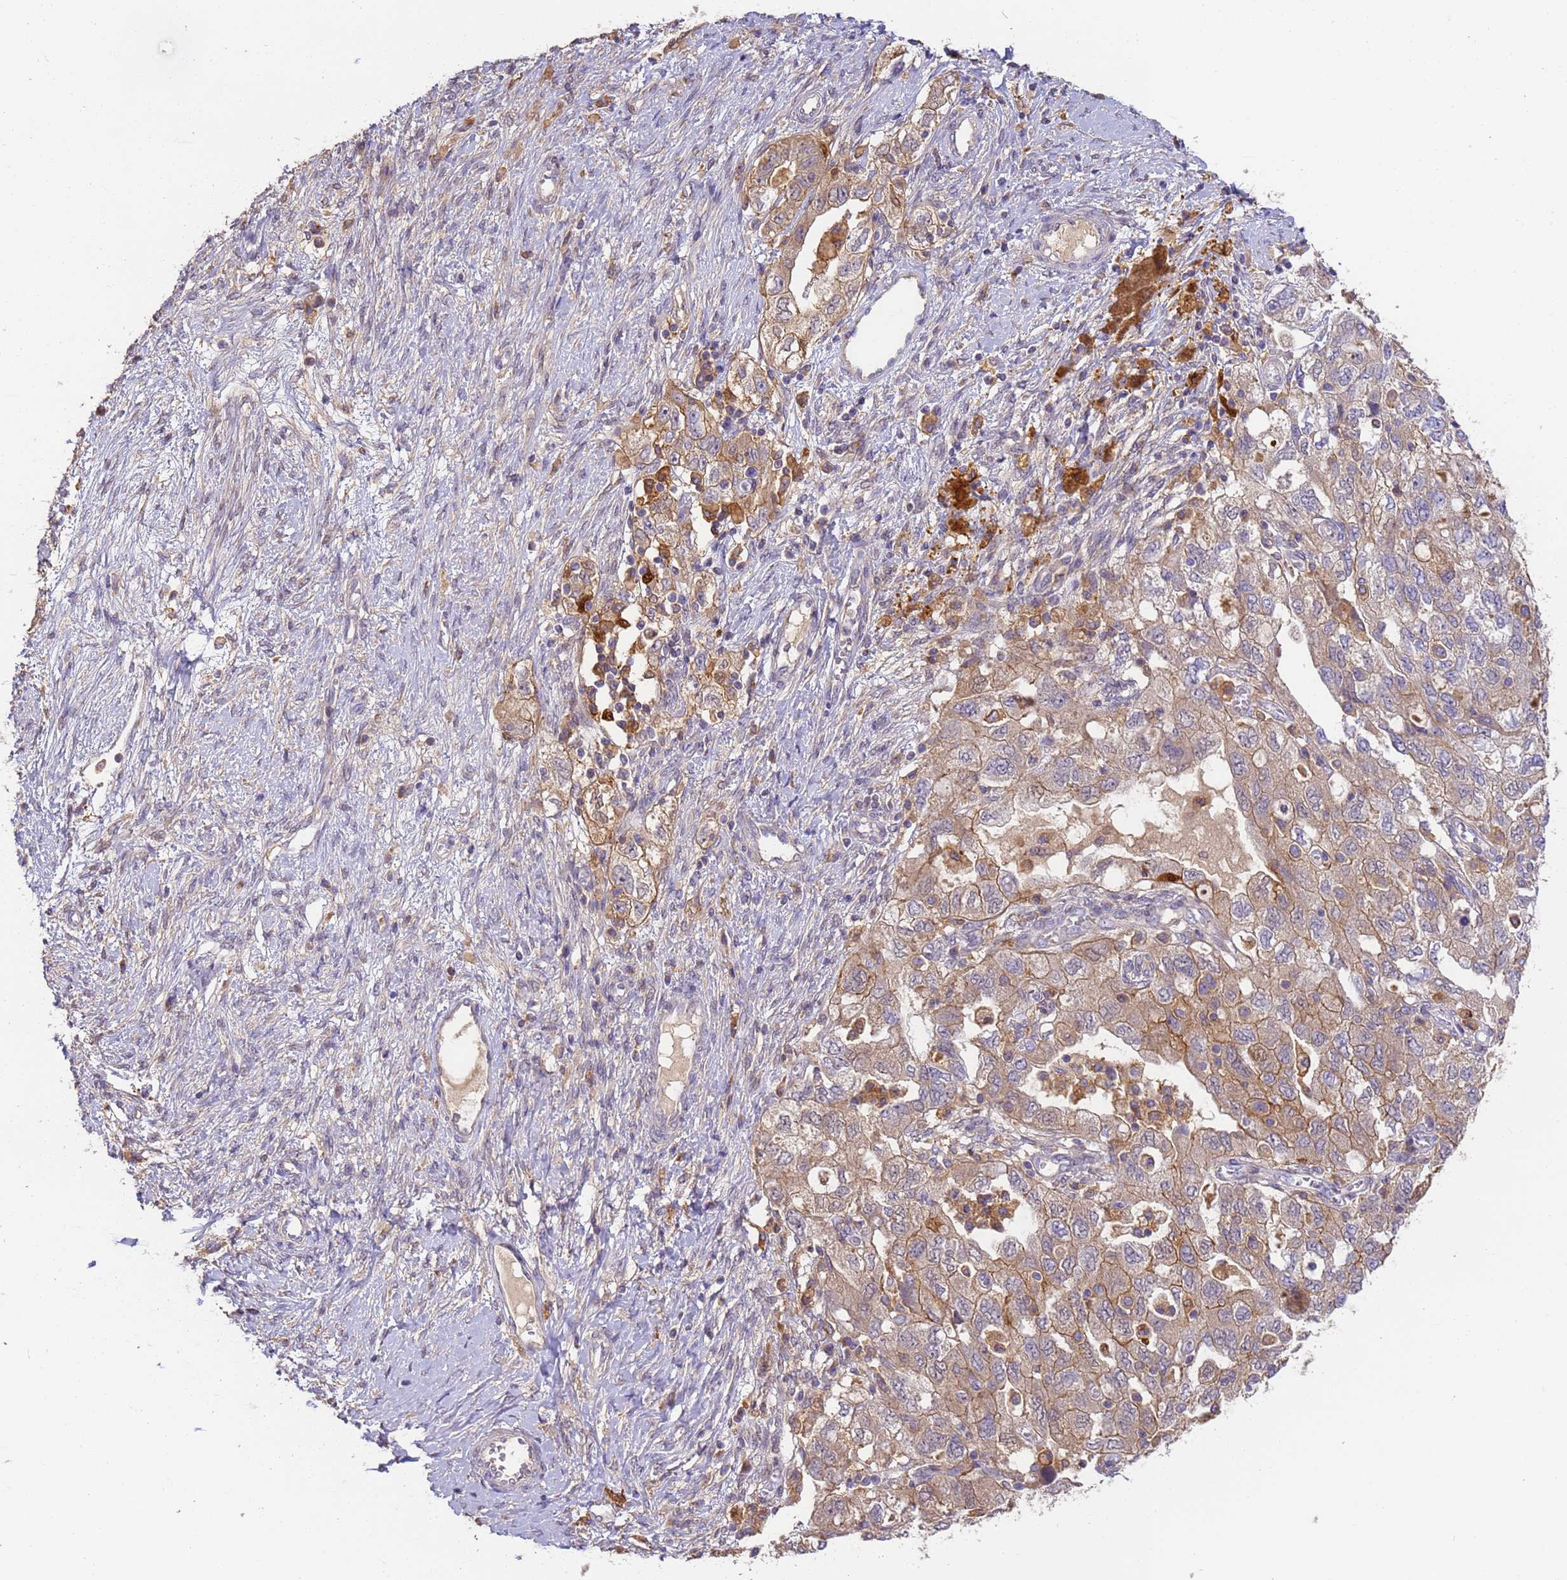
{"staining": {"intensity": "weak", "quantity": "25%-75%", "location": "cytoplasmic/membranous"}, "tissue": "ovarian cancer", "cell_type": "Tumor cells", "image_type": "cancer", "snomed": [{"axis": "morphology", "description": "Carcinoma, NOS"}, {"axis": "morphology", "description": "Cystadenocarcinoma, serous, NOS"}, {"axis": "topography", "description": "Ovary"}], "caption": "Protein staining demonstrates weak cytoplasmic/membranous staining in about 25%-75% of tumor cells in serous cystadenocarcinoma (ovarian).", "gene": "M6PR", "patient": {"sex": "female", "age": 69}}